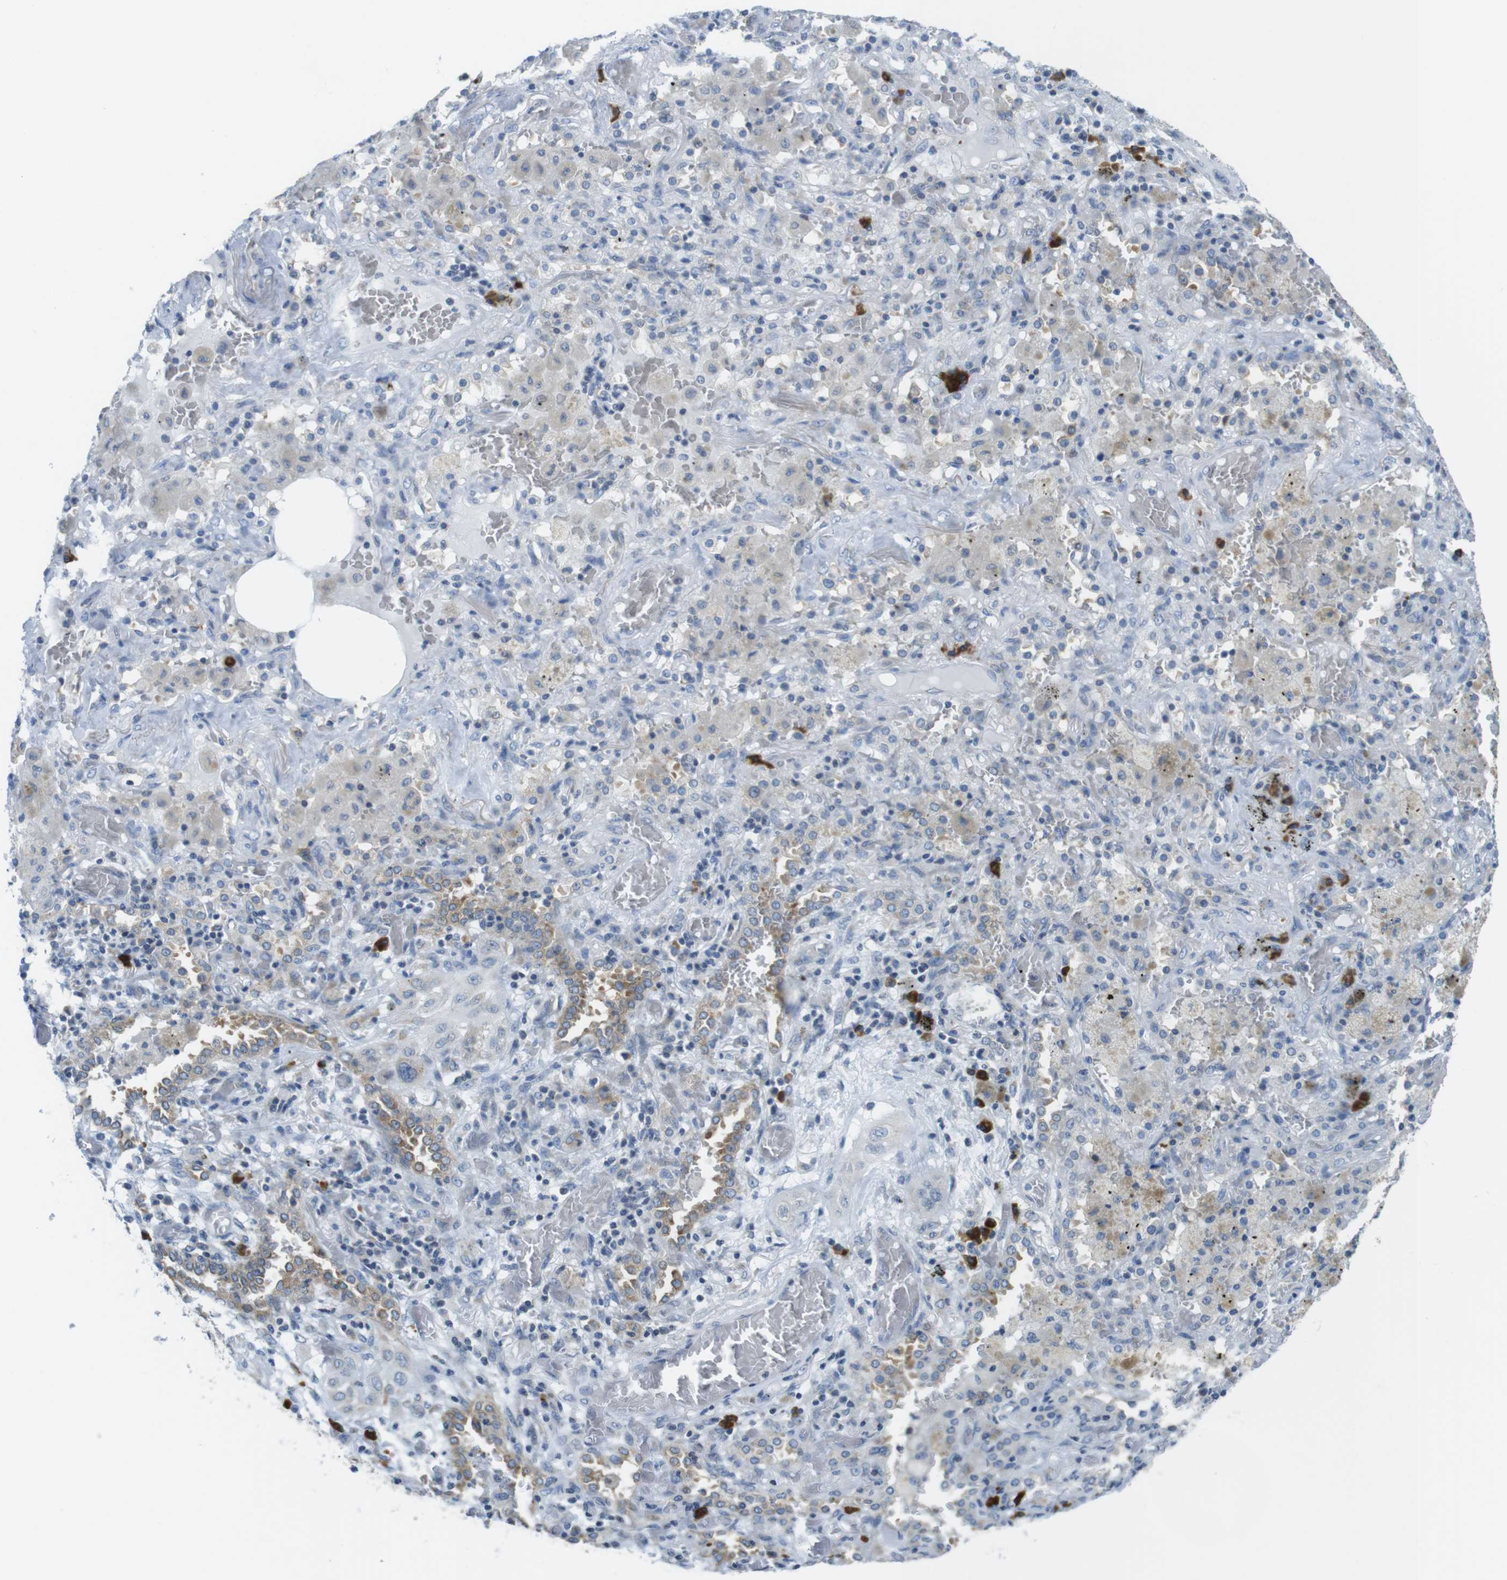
{"staining": {"intensity": "weak", "quantity": "25%-75%", "location": "cytoplasmic/membranous"}, "tissue": "lung cancer", "cell_type": "Tumor cells", "image_type": "cancer", "snomed": [{"axis": "morphology", "description": "Squamous cell carcinoma, NOS"}, {"axis": "topography", "description": "Lung"}], "caption": "High-magnification brightfield microscopy of lung cancer (squamous cell carcinoma) stained with DAB (brown) and counterstained with hematoxylin (blue). tumor cells exhibit weak cytoplasmic/membranous positivity is appreciated in about25%-75% of cells.", "gene": "CLPTM1L", "patient": {"sex": "female", "age": 47}}